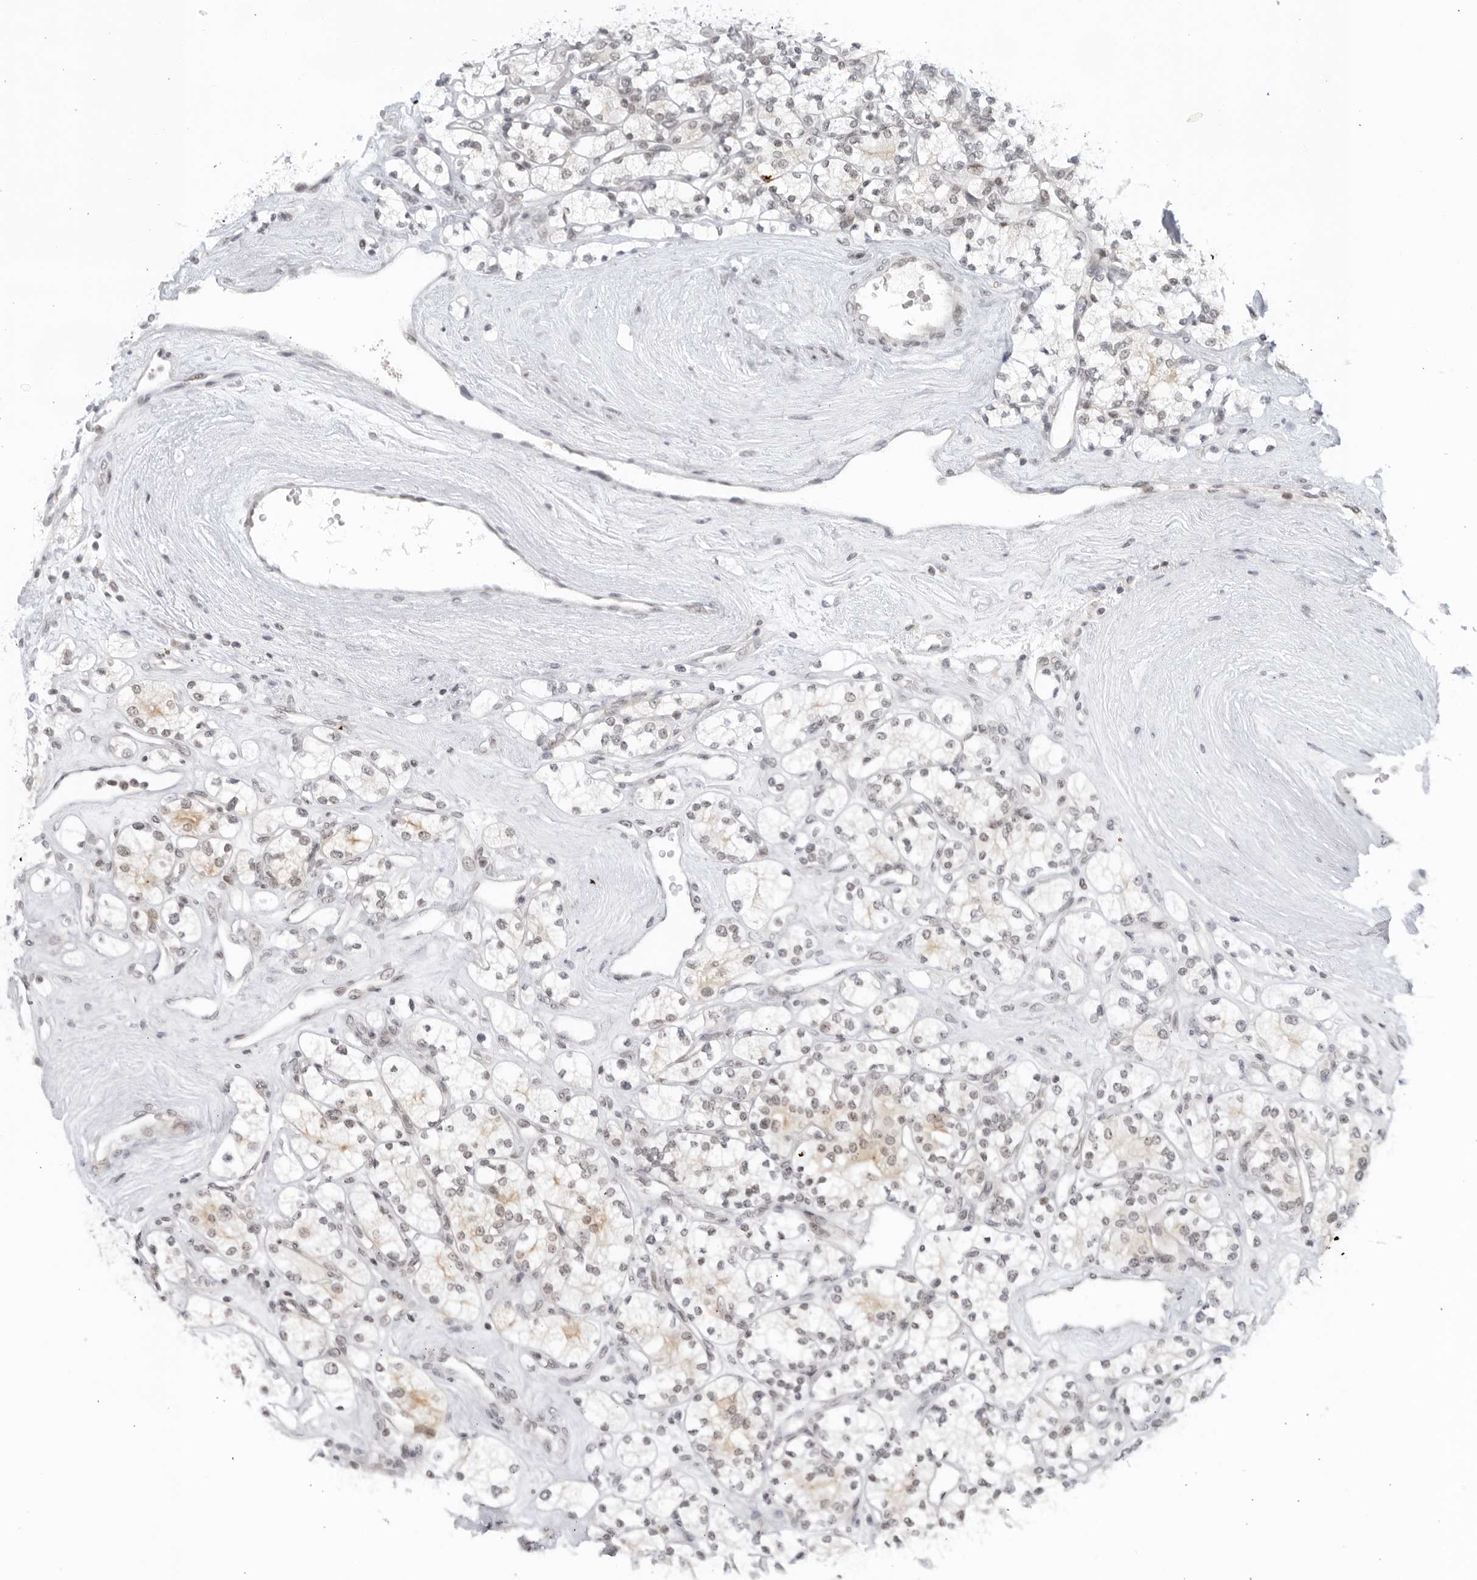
{"staining": {"intensity": "weak", "quantity": "<25%", "location": "cytoplasmic/membranous"}, "tissue": "renal cancer", "cell_type": "Tumor cells", "image_type": "cancer", "snomed": [{"axis": "morphology", "description": "Adenocarcinoma, NOS"}, {"axis": "topography", "description": "Kidney"}], "caption": "Immunohistochemistry histopathology image of neoplastic tissue: renal cancer stained with DAB (3,3'-diaminobenzidine) demonstrates no significant protein positivity in tumor cells.", "gene": "RAB11FIP3", "patient": {"sex": "male", "age": 77}}